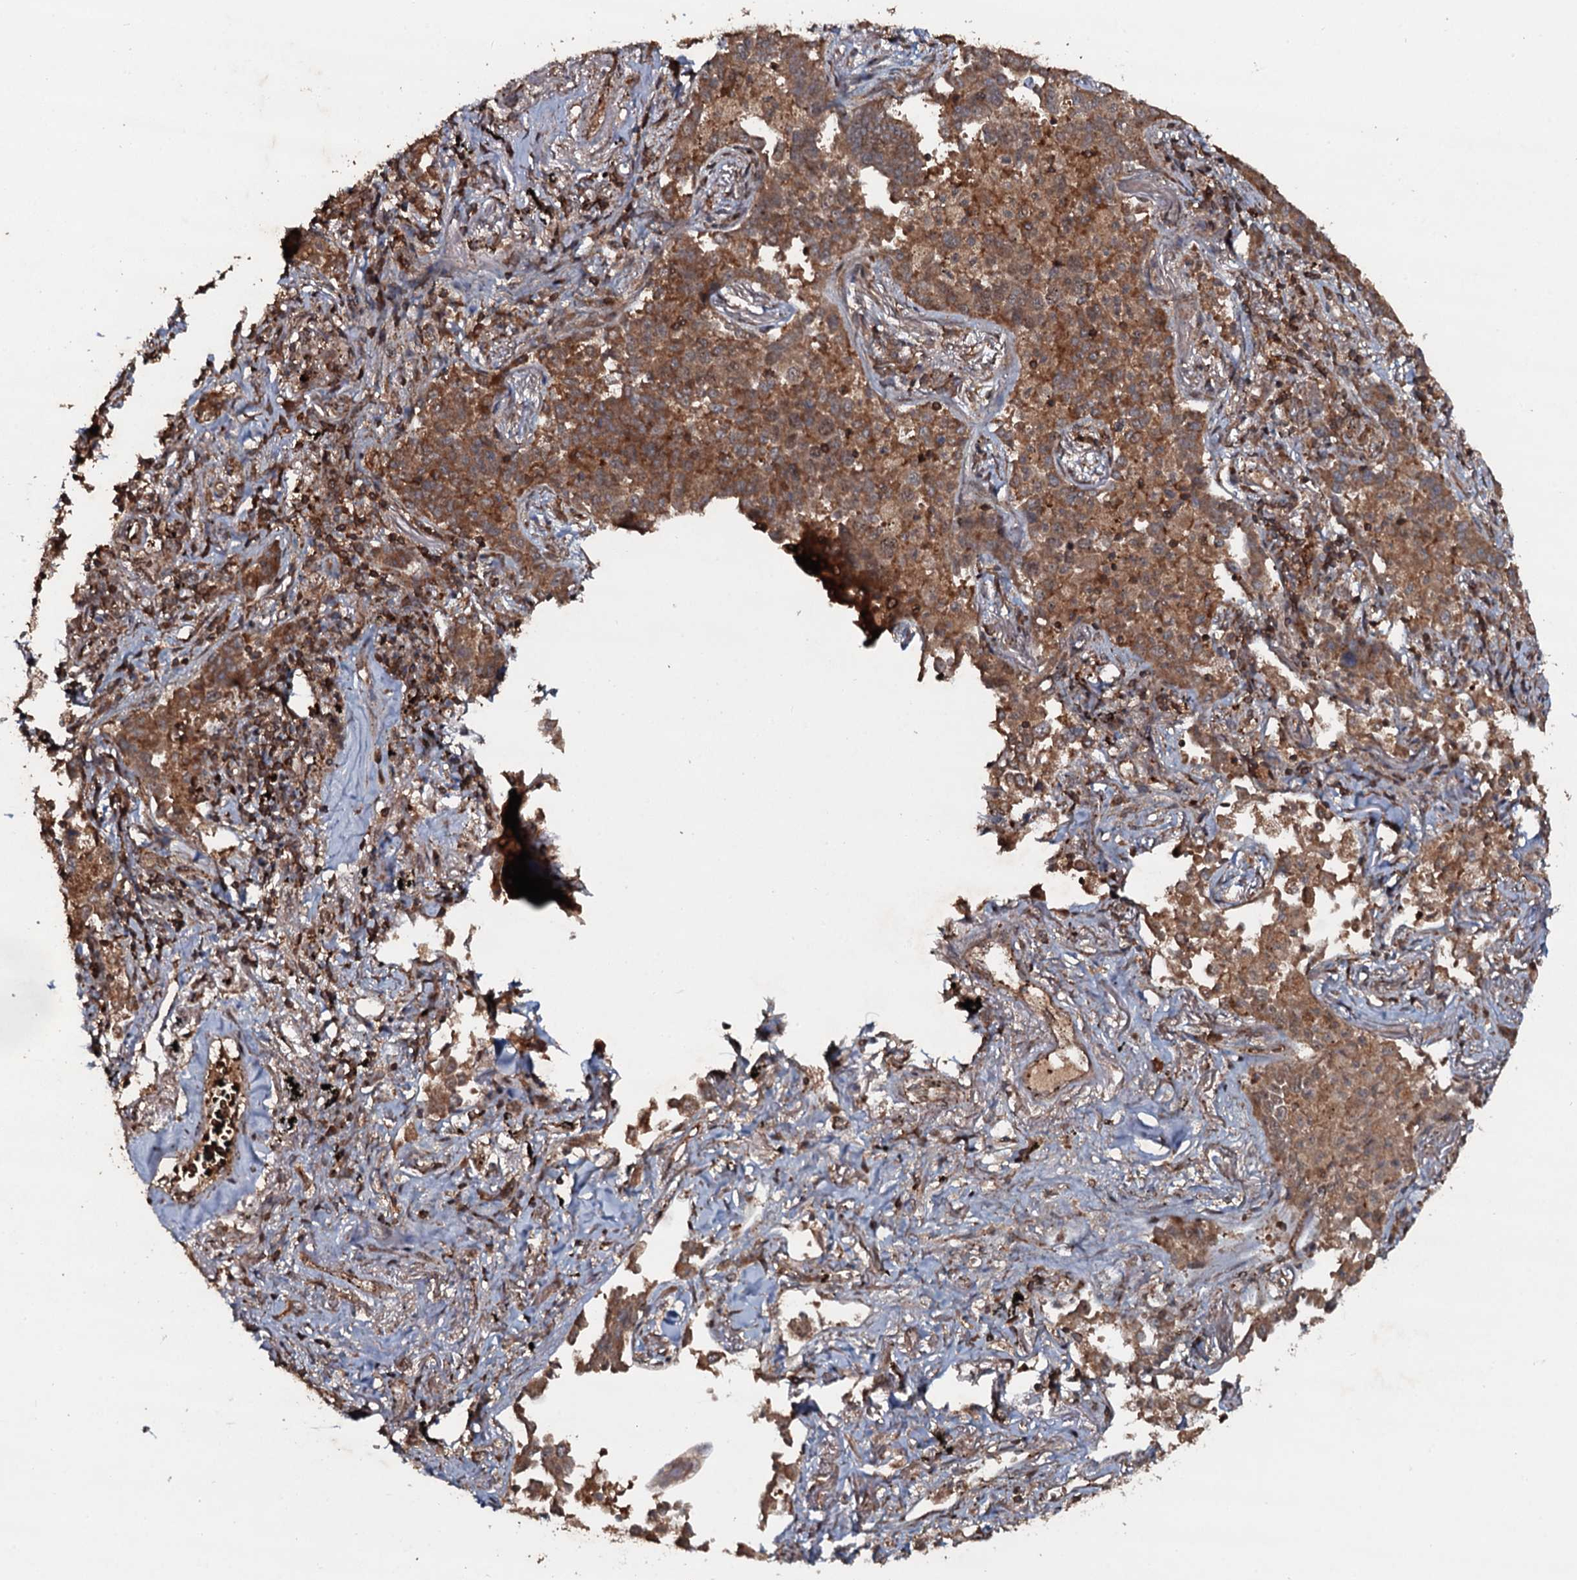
{"staining": {"intensity": "moderate", "quantity": ">75%", "location": "cytoplasmic/membranous"}, "tissue": "lung cancer", "cell_type": "Tumor cells", "image_type": "cancer", "snomed": [{"axis": "morphology", "description": "Adenocarcinoma, NOS"}, {"axis": "topography", "description": "Lung"}], "caption": "Lung cancer tissue shows moderate cytoplasmic/membranous expression in about >75% of tumor cells", "gene": "ADGRG3", "patient": {"sex": "male", "age": 67}}